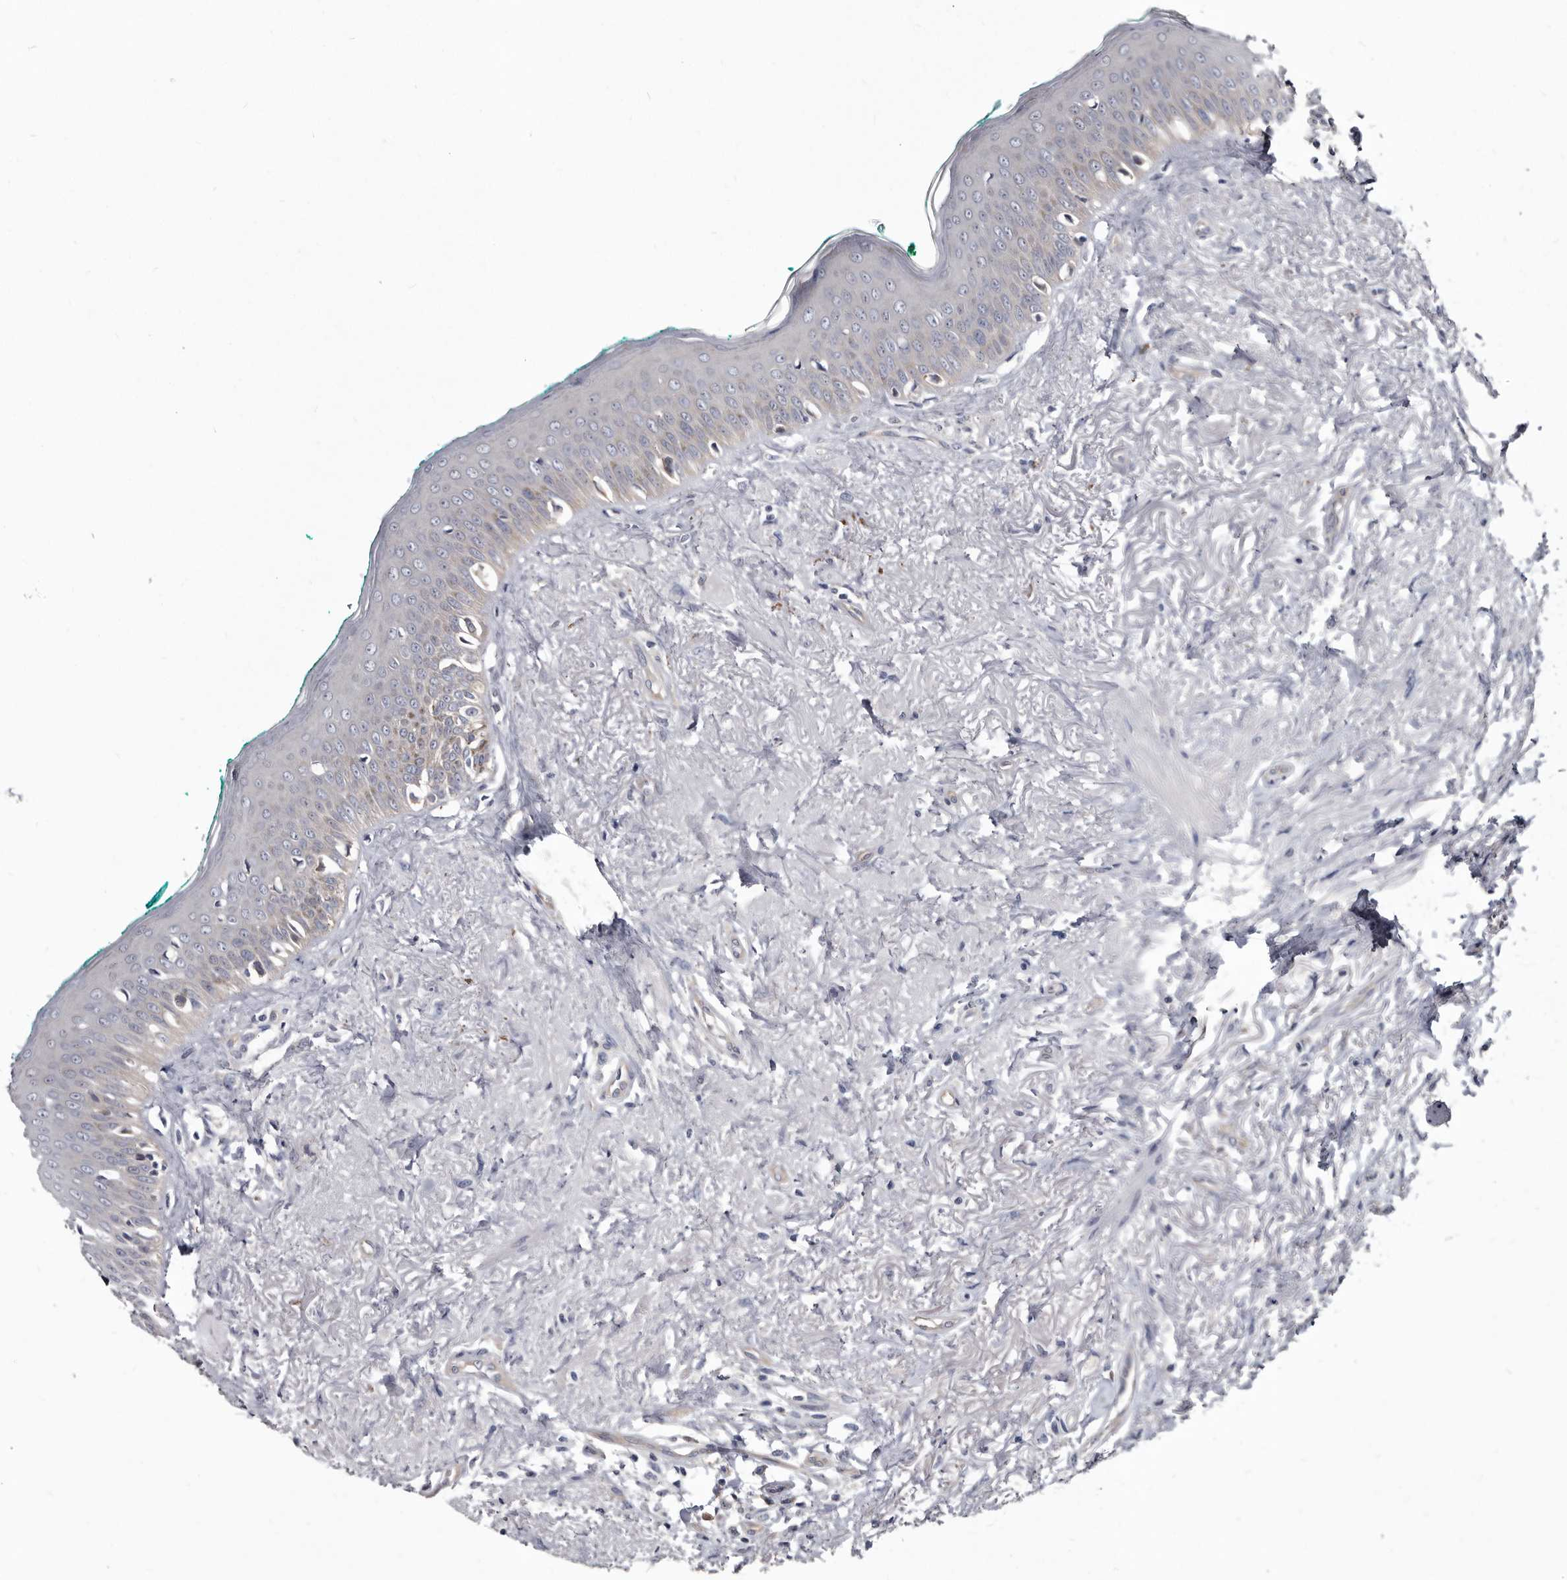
{"staining": {"intensity": "moderate", "quantity": "<25%", "location": "cytoplasmic/membranous"}, "tissue": "oral mucosa", "cell_type": "Squamous epithelial cells", "image_type": "normal", "snomed": [{"axis": "morphology", "description": "Normal tissue, NOS"}, {"axis": "topography", "description": "Oral tissue"}], "caption": "Squamous epithelial cells demonstrate moderate cytoplasmic/membranous positivity in about <25% of cells in normal oral mucosa.", "gene": "ABCF2", "patient": {"sex": "female", "age": 70}}